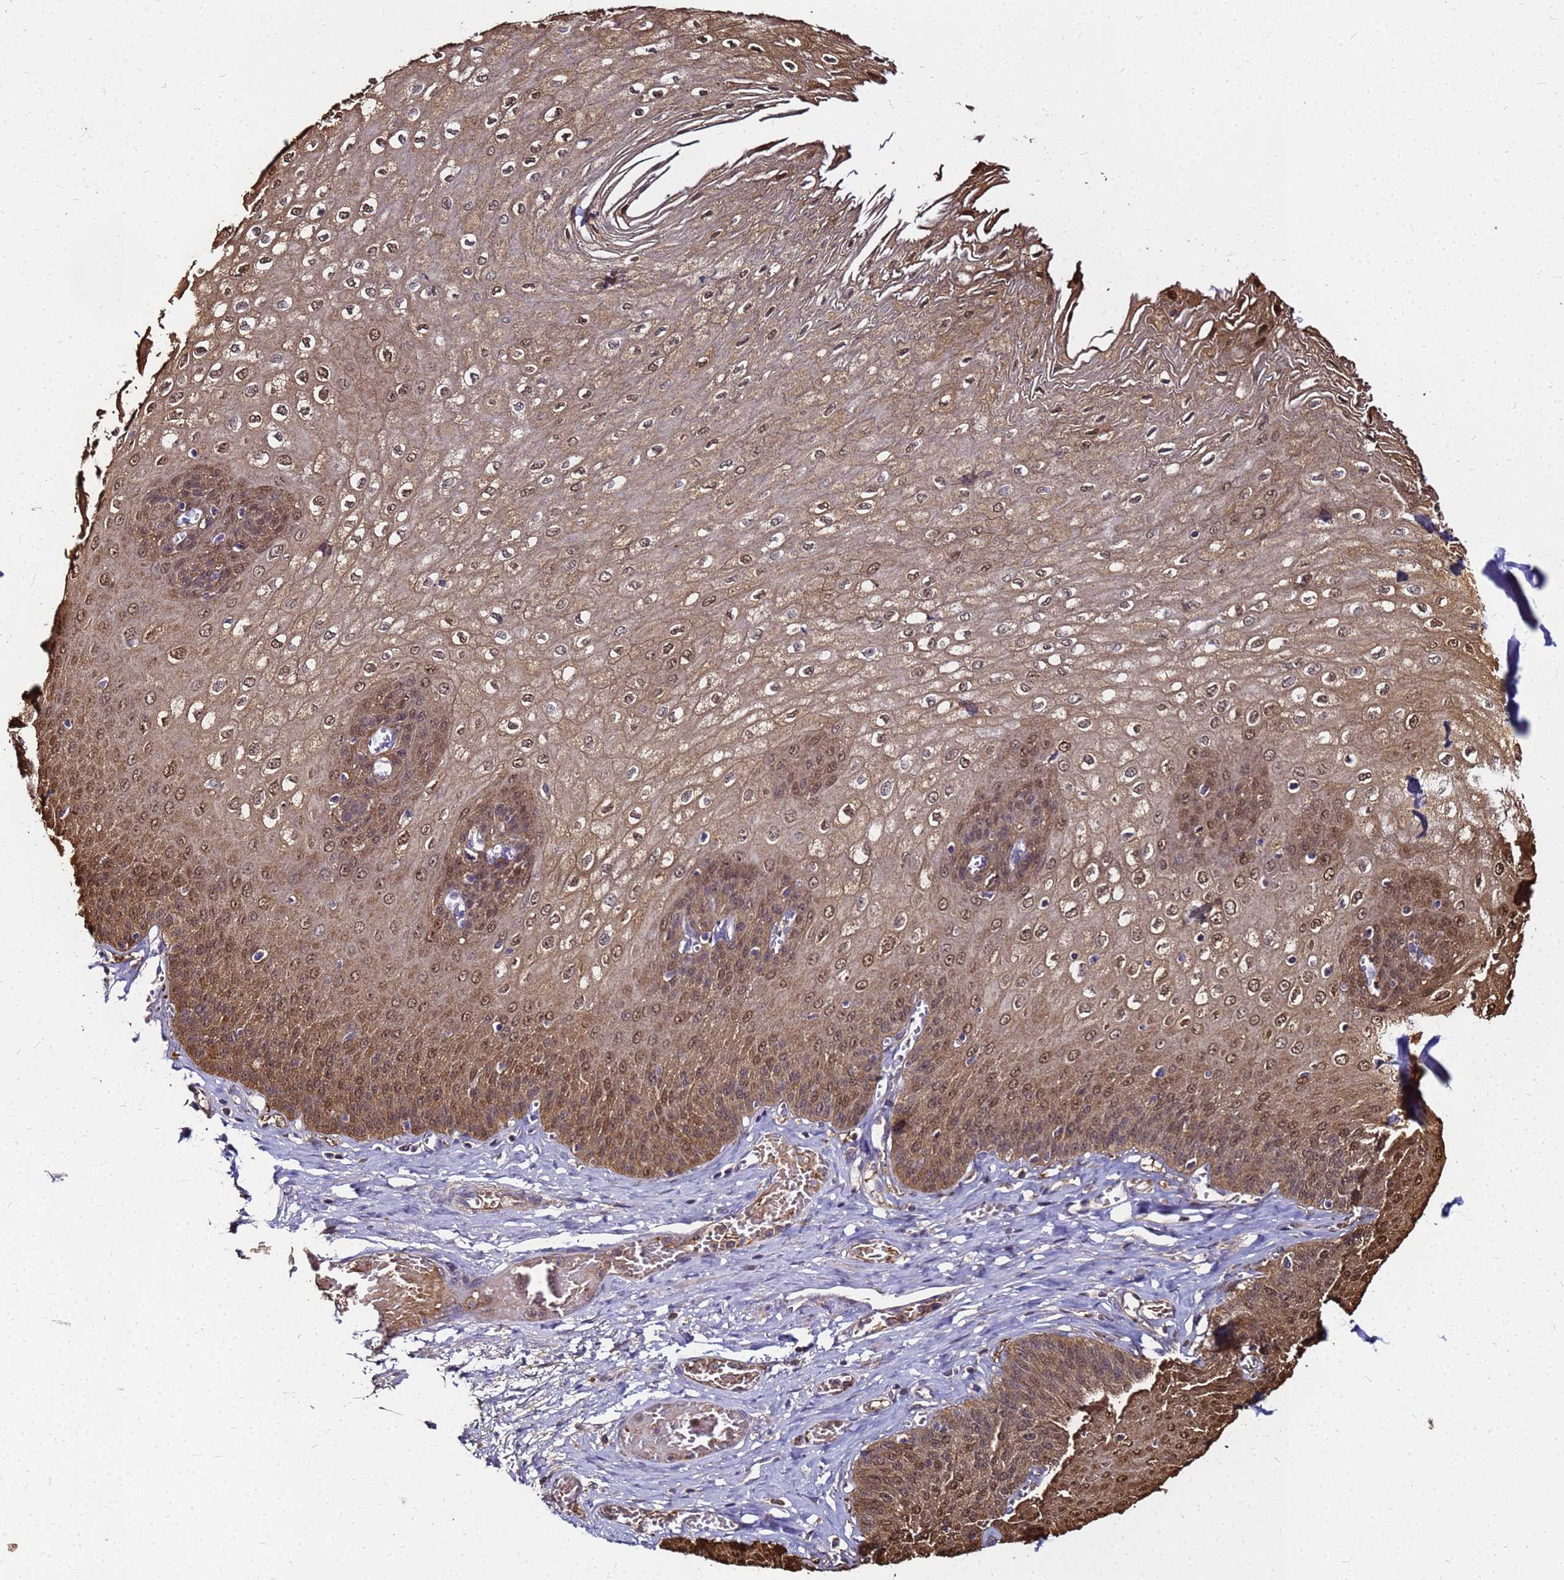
{"staining": {"intensity": "moderate", "quantity": ">75%", "location": "cytoplasmic/membranous,nuclear"}, "tissue": "esophagus", "cell_type": "Squamous epithelial cells", "image_type": "normal", "snomed": [{"axis": "morphology", "description": "Normal tissue, NOS"}, {"axis": "topography", "description": "Esophagus"}], "caption": "A brown stain shows moderate cytoplasmic/membranous,nuclear positivity of a protein in squamous epithelial cells of unremarkable esophagus.", "gene": "S100A2", "patient": {"sex": "male", "age": 60}}